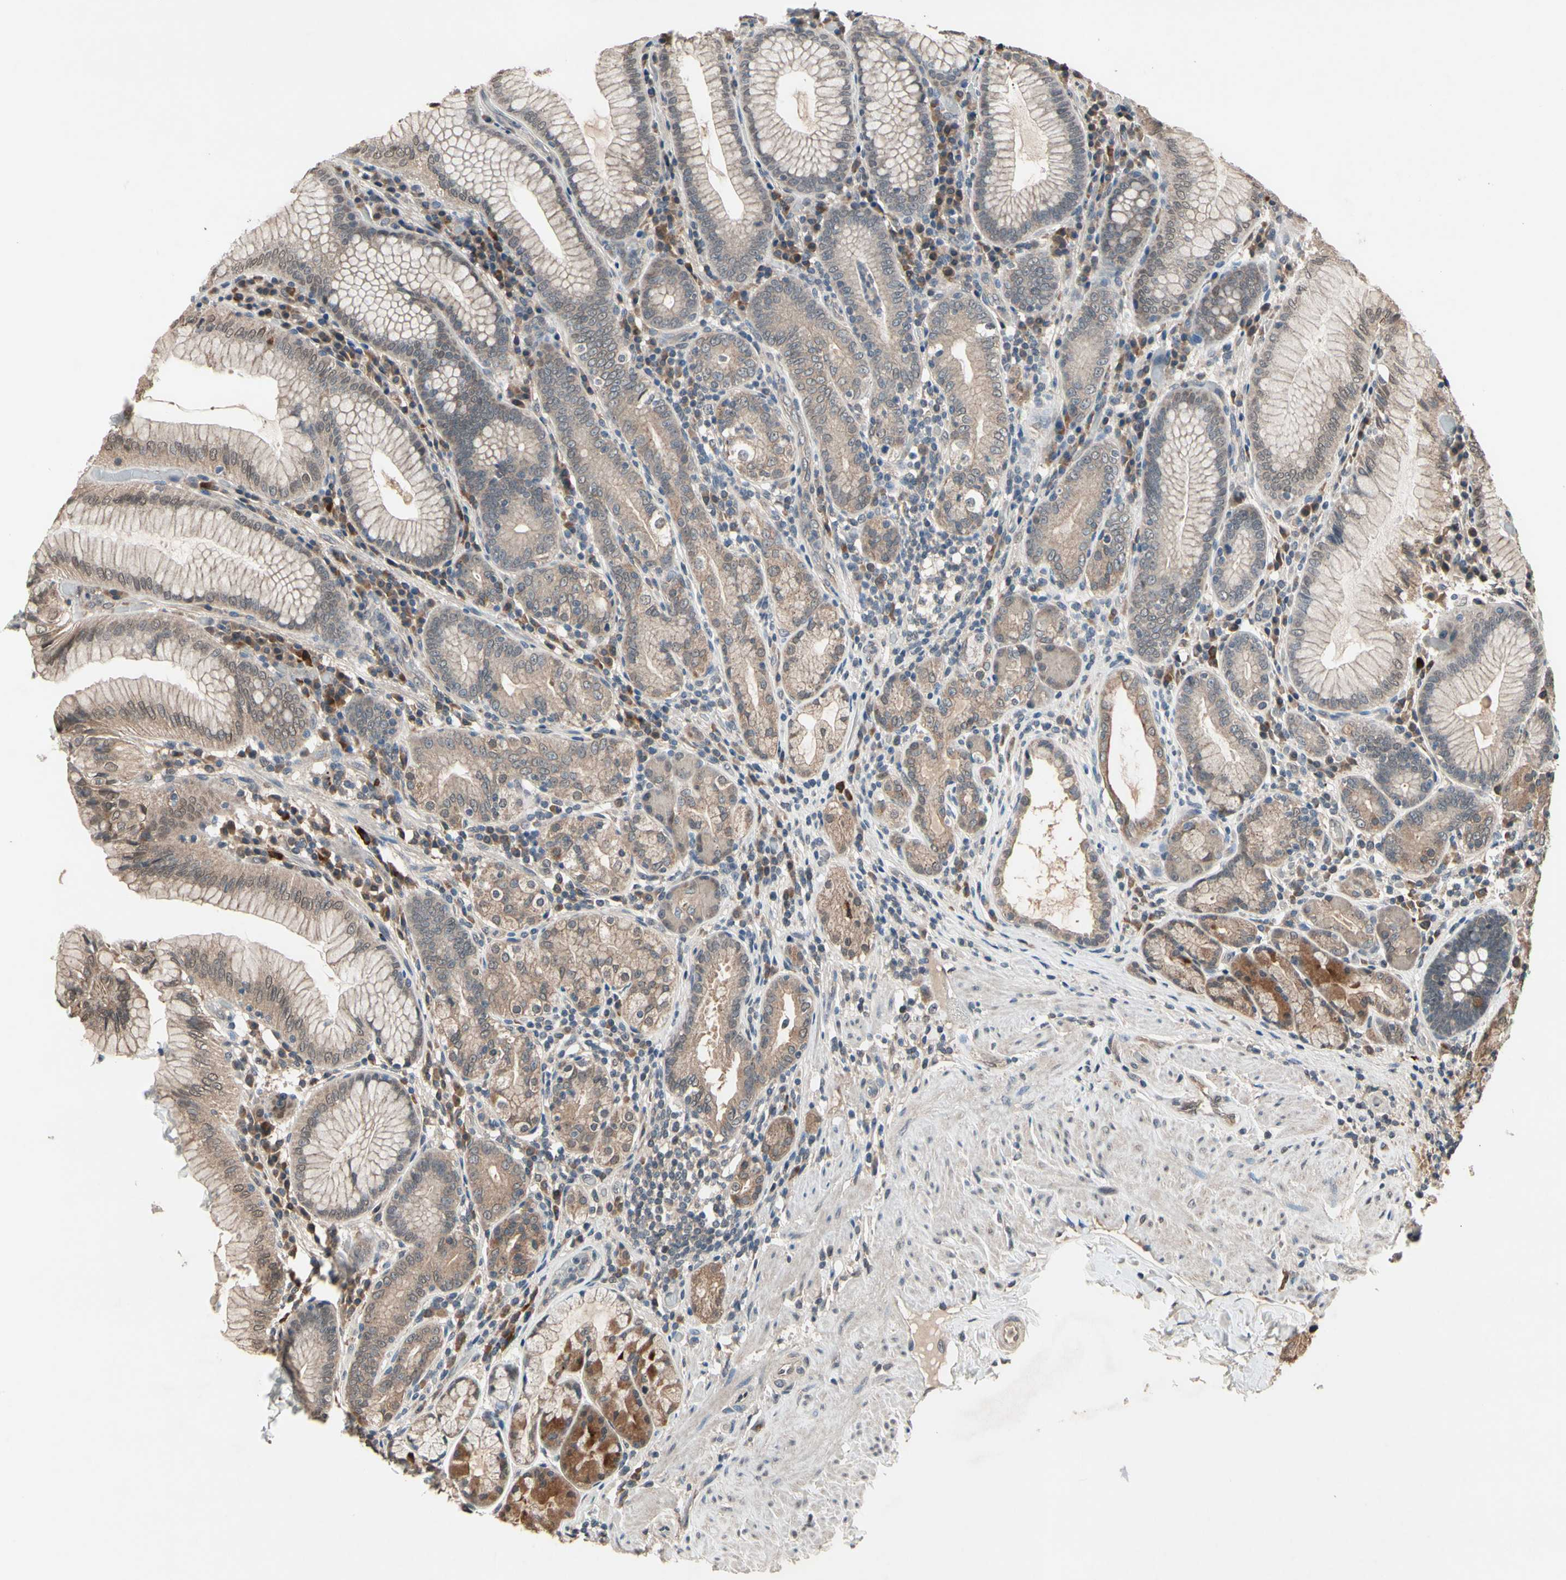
{"staining": {"intensity": "moderate", "quantity": ">75%", "location": "cytoplasmic/membranous,nuclear"}, "tissue": "stomach", "cell_type": "Glandular cells", "image_type": "normal", "snomed": [{"axis": "morphology", "description": "Normal tissue, NOS"}, {"axis": "topography", "description": "Stomach, lower"}], "caption": "The immunohistochemical stain highlights moderate cytoplasmic/membranous,nuclear positivity in glandular cells of benign stomach. (DAB = brown stain, brightfield microscopy at high magnification).", "gene": "PNPLA7", "patient": {"sex": "female", "age": 76}}